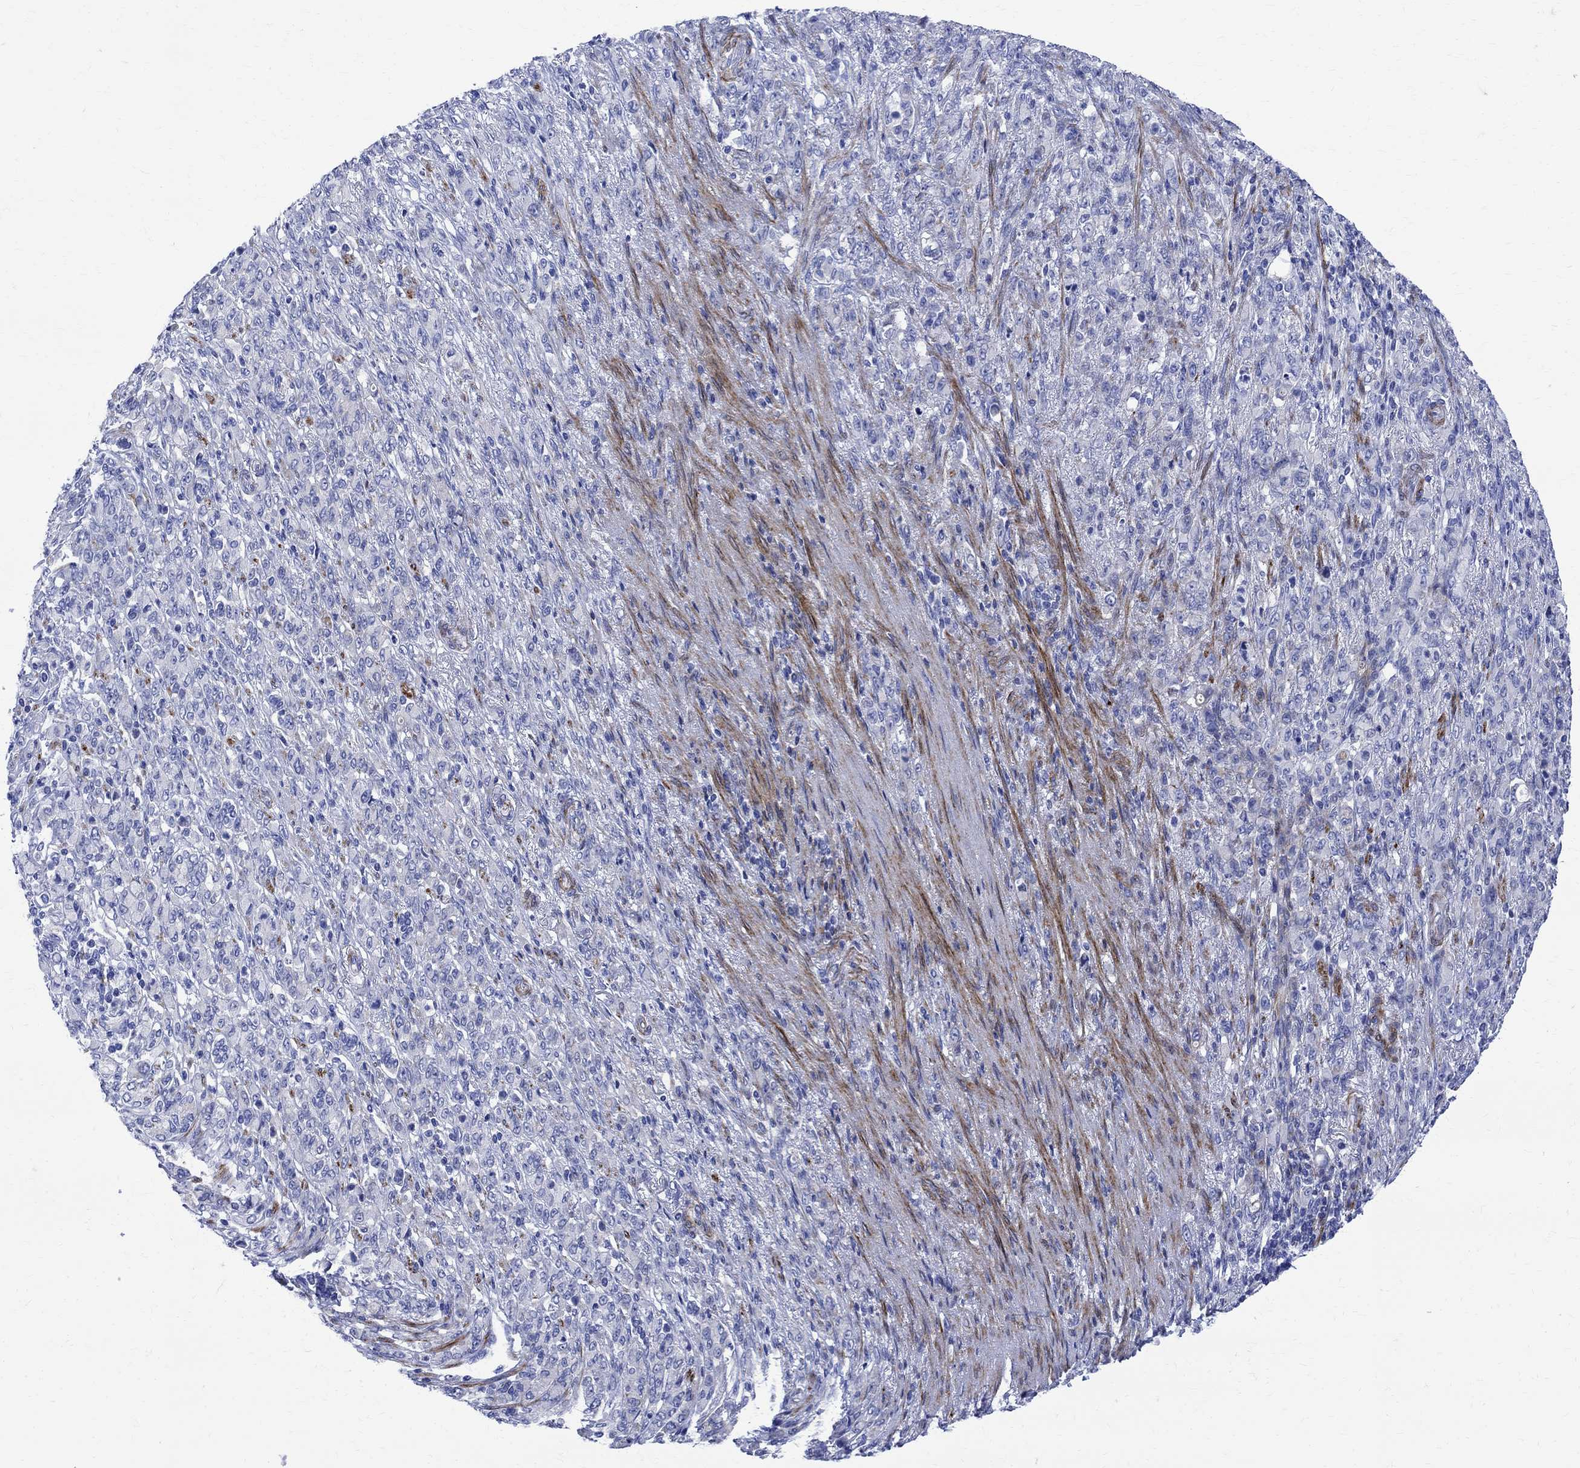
{"staining": {"intensity": "strong", "quantity": "<25%", "location": "cytoplasmic/membranous"}, "tissue": "stomach cancer", "cell_type": "Tumor cells", "image_type": "cancer", "snomed": [{"axis": "morphology", "description": "Normal tissue, NOS"}, {"axis": "morphology", "description": "Adenocarcinoma, NOS"}, {"axis": "topography", "description": "Stomach"}], "caption": "DAB (3,3'-diaminobenzidine) immunohistochemical staining of stomach adenocarcinoma reveals strong cytoplasmic/membranous protein positivity in approximately <25% of tumor cells.", "gene": "PARVB", "patient": {"sex": "female", "age": 79}}